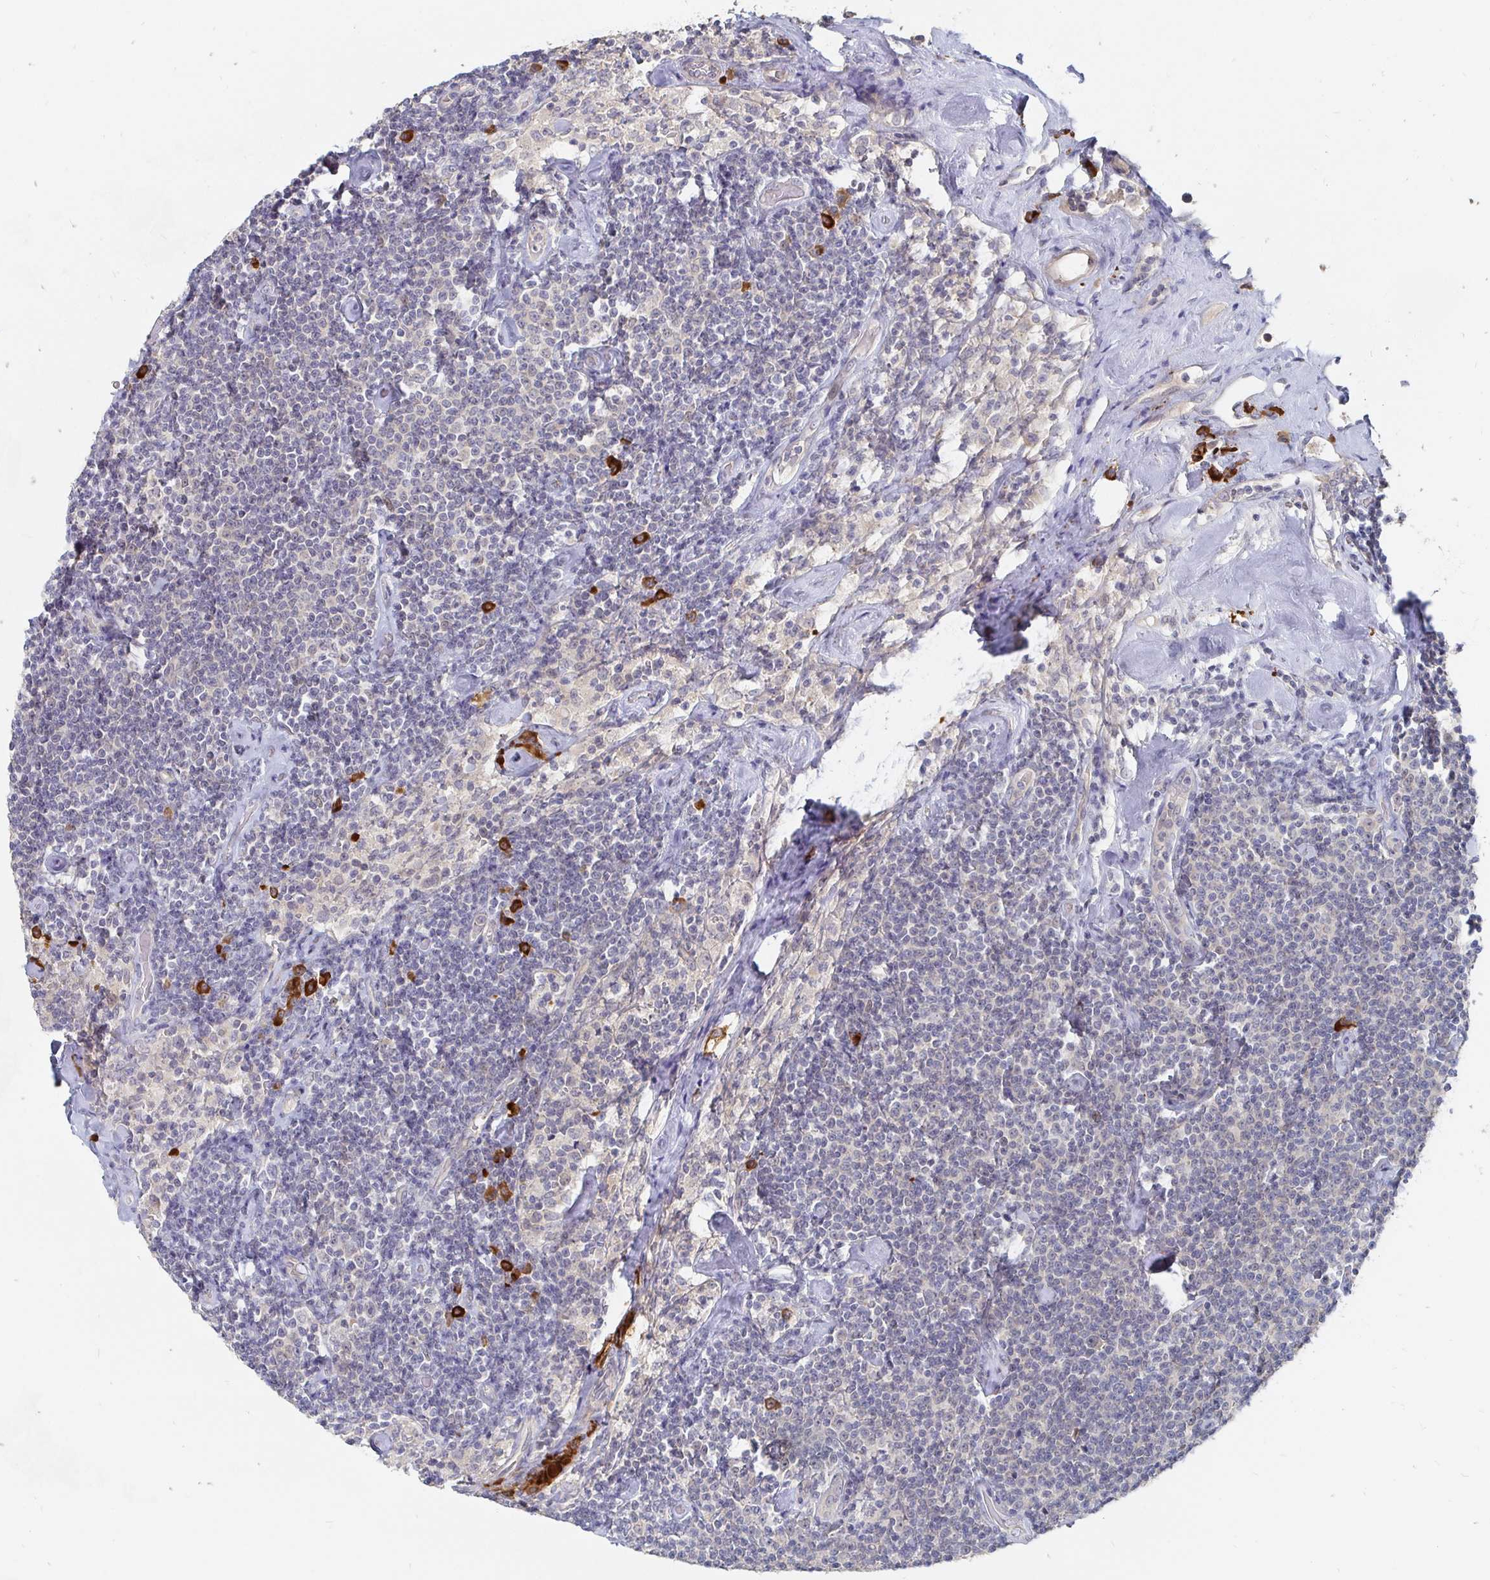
{"staining": {"intensity": "negative", "quantity": "none", "location": "none"}, "tissue": "lymphoma", "cell_type": "Tumor cells", "image_type": "cancer", "snomed": [{"axis": "morphology", "description": "Malignant lymphoma, non-Hodgkin's type, Low grade"}, {"axis": "topography", "description": "Lymph node"}], "caption": "The micrograph reveals no staining of tumor cells in lymphoma.", "gene": "MEIS1", "patient": {"sex": "male", "age": 81}}